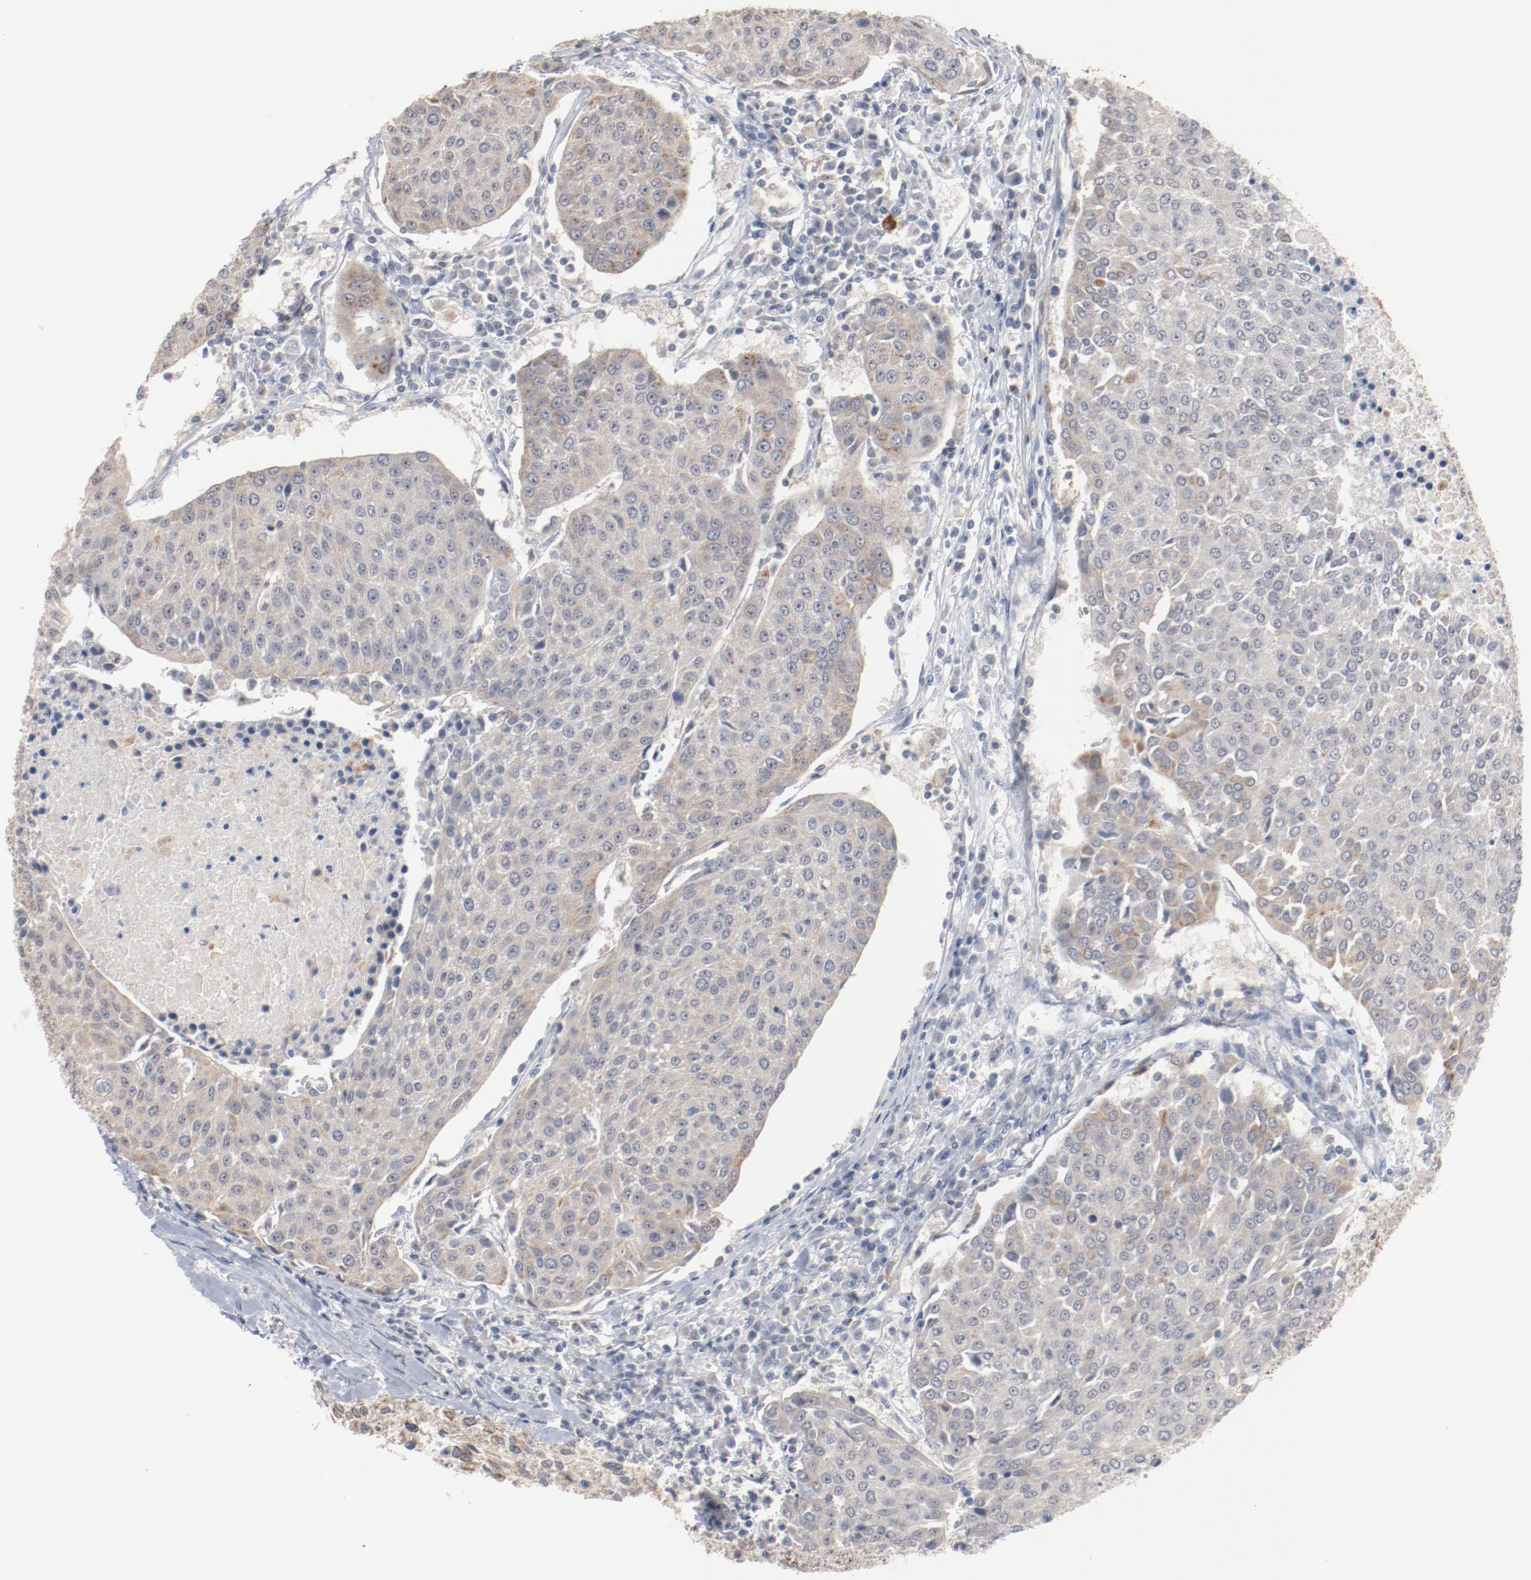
{"staining": {"intensity": "negative", "quantity": "none", "location": "none"}, "tissue": "urothelial cancer", "cell_type": "Tumor cells", "image_type": "cancer", "snomed": [{"axis": "morphology", "description": "Urothelial carcinoma, High grade"}, {"axis": "topography", "description": "Urinary bladder"}], "caption": "The image exhibits no staining of tumor cells in urothelial carcinoma (high-grade).", "gene": "ERICH1", "patient": {"sex": "female", "age": 85}}